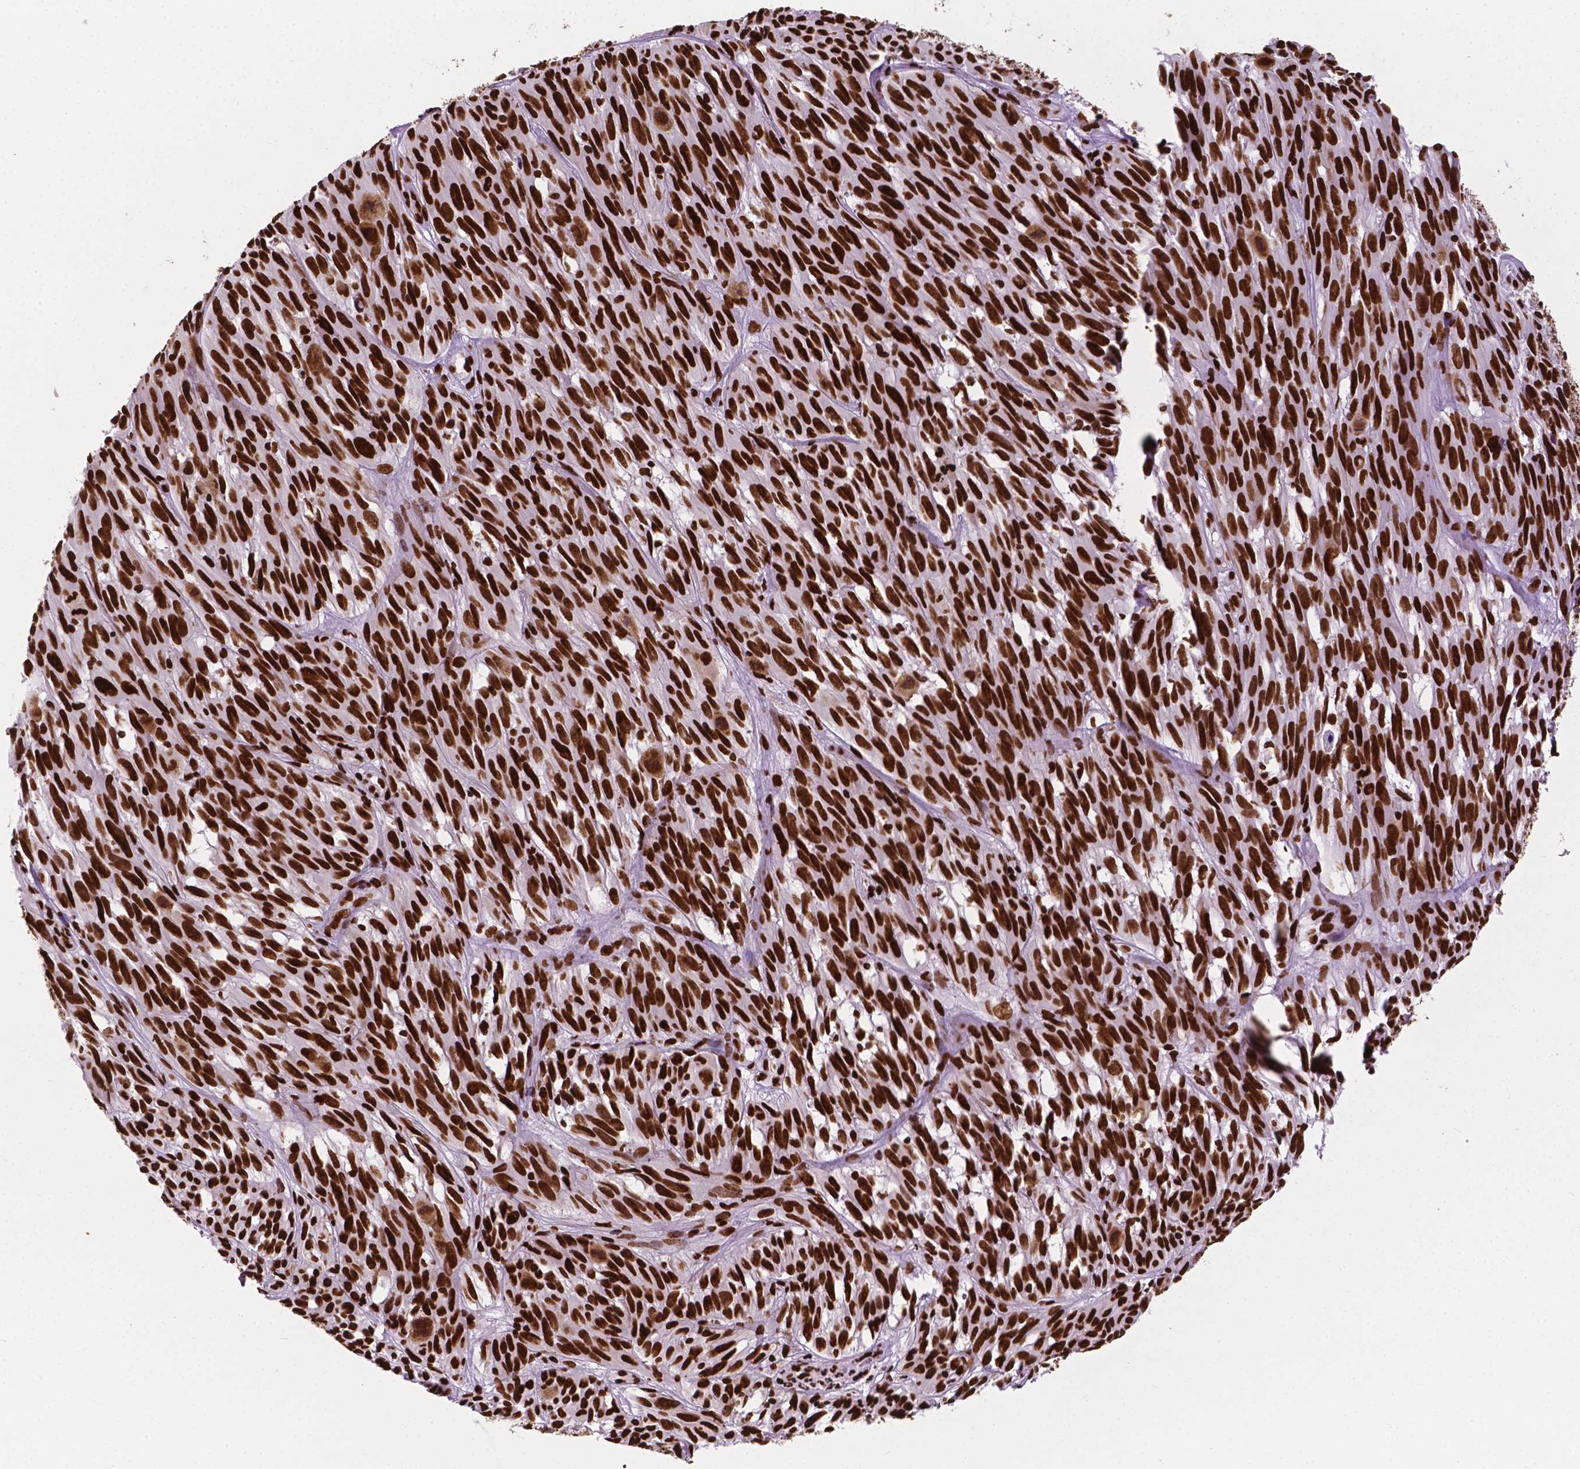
{"staining": {"intensity": "strong", "quantity": ">75%", "location": "nuclear"}, "tissue": "melanoma", "cell_type": "Tumor cells", "image_type": "cancer", "snomed": [{"axis": "morphology", "description": "Malignant melanoma, NOS"}, {"axis": "topography", "description": "Vulva, labia, clitoris and Bartholin´s gland, NO"}], "caption": "Immunohistochemical staining of human melanoma demonstrates high levels of strong nuclear expression in approximately >75% of tumor cells.", "gene": "SMIM5", "patient": {"sex": "female", "age": 75}}